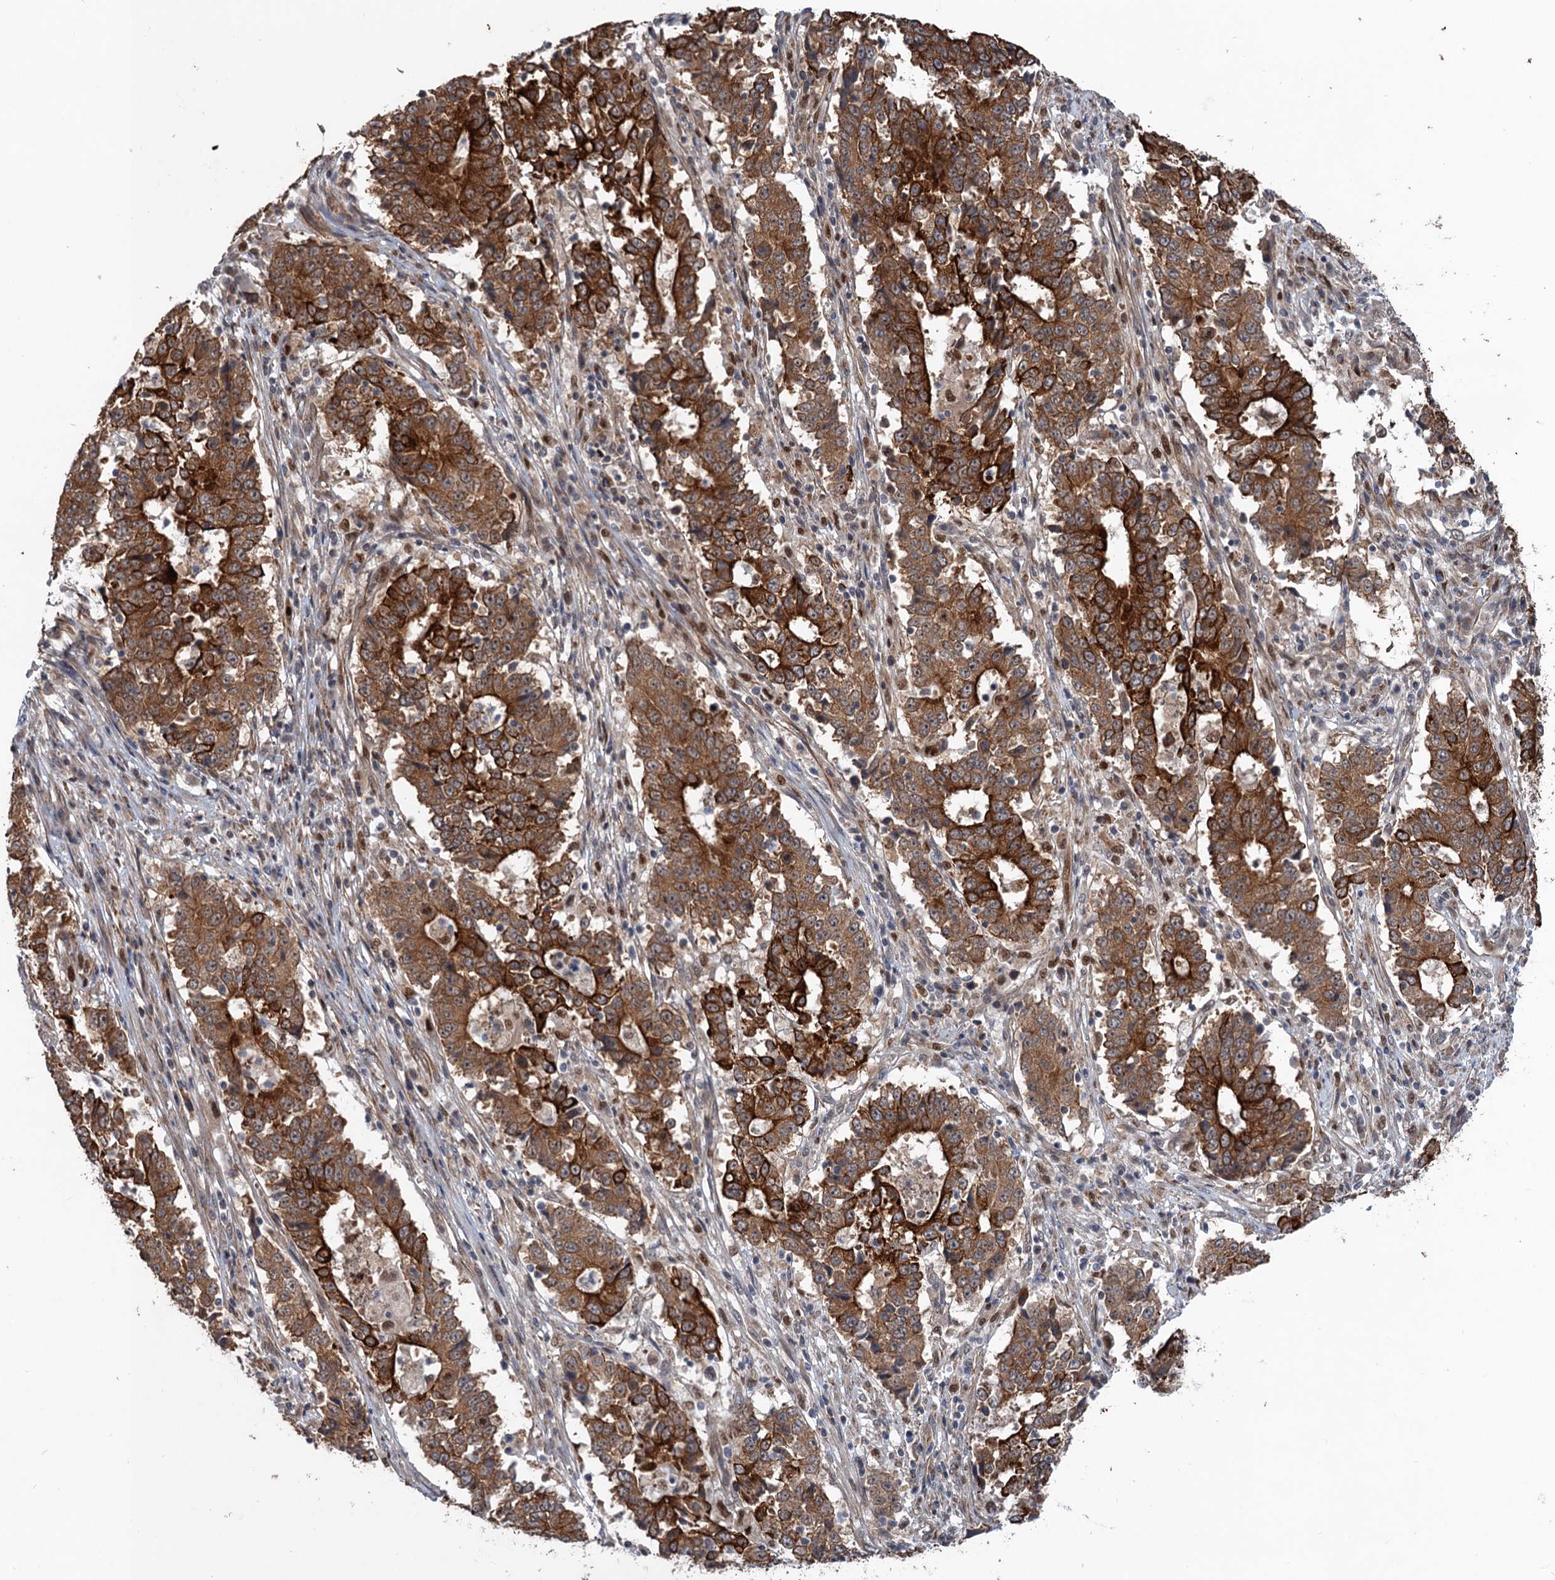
{"staining": {"intensity": "strong", "quantity": ">75%", "location": "cytoplasmic/membranous"}, "tissue": "stomach cancer", "cell_type": "Tumor cells", "image_type": "cancer", "snomed": [{"axis": "morphology", "description": "Adenocarcinoma, NOS"}, {"axis": "topography", "description": "Stomach"}], "caption": "A high amount of strong cytoplasmic/membranous staining is appreciated in about >75% of tumor cells in adenocarcinoma (stomach) tissue. The staining was performed using DAB to visualize the protein expression in brown, while the nuclei were stained in blue with hematoxylin (Magnification: 20x).", "gene": "TTC31", "patient": {"sex": "male", "age": 59}}